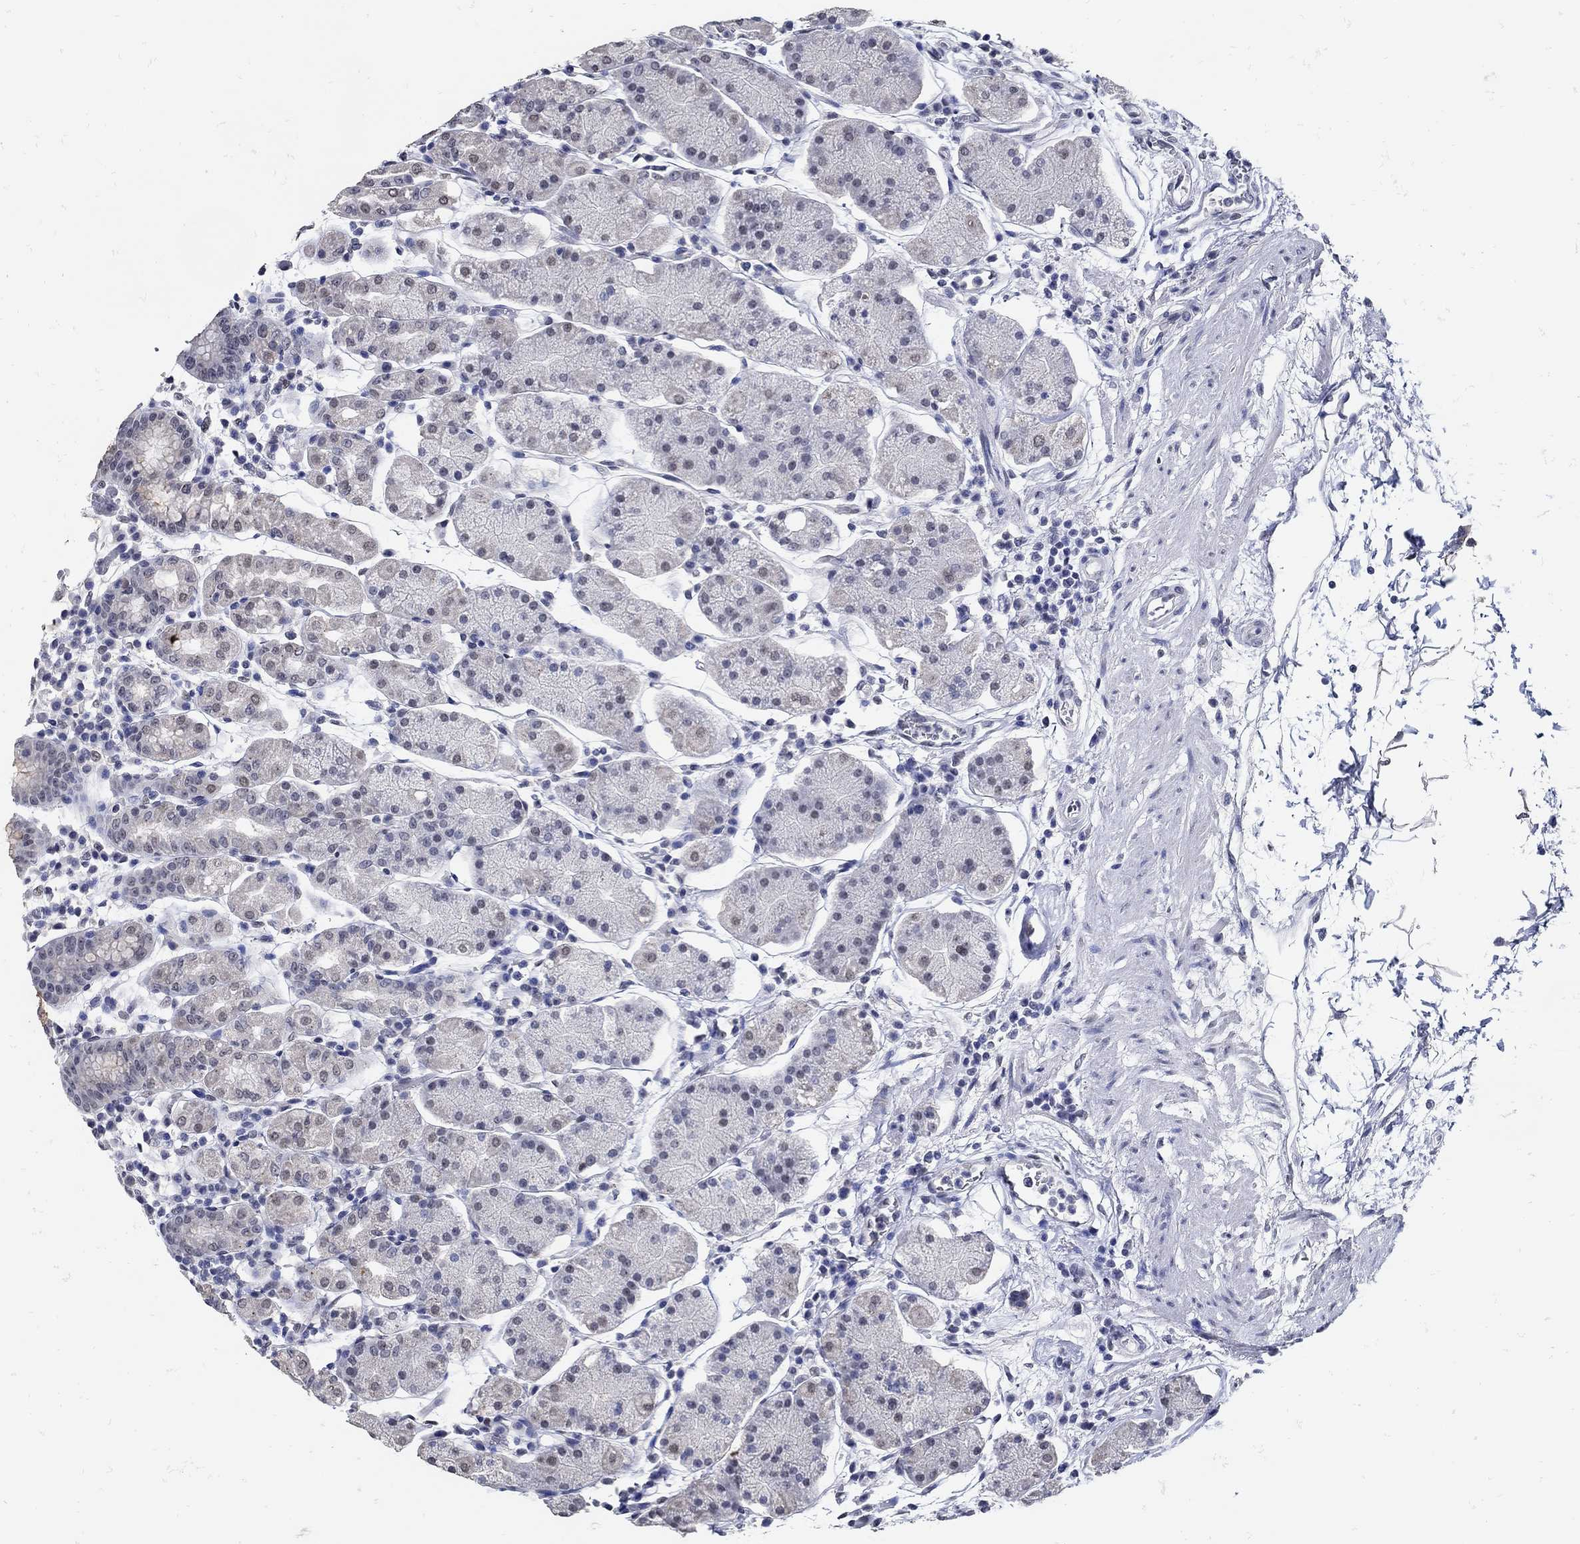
{"staining": {"intensity": "weak", "quantity": "<25%", "location": "cytoplasmic/membranous"}, "tissue": "stomach", "cell_type": "Glandular cells", "image_type": "normal", "snomed": [{"axis": "morphology", "description": "Normal tissue, NOS"}, {"axis": "topography", "description": "Stomach"}], "caption": "Immunohistochemistry micrograph of benign stomach stained for a protein (brown), which displays no expression in glandular cells.", "gene": "KCNN3", "patient": {"sex": "male", "age": 54}}